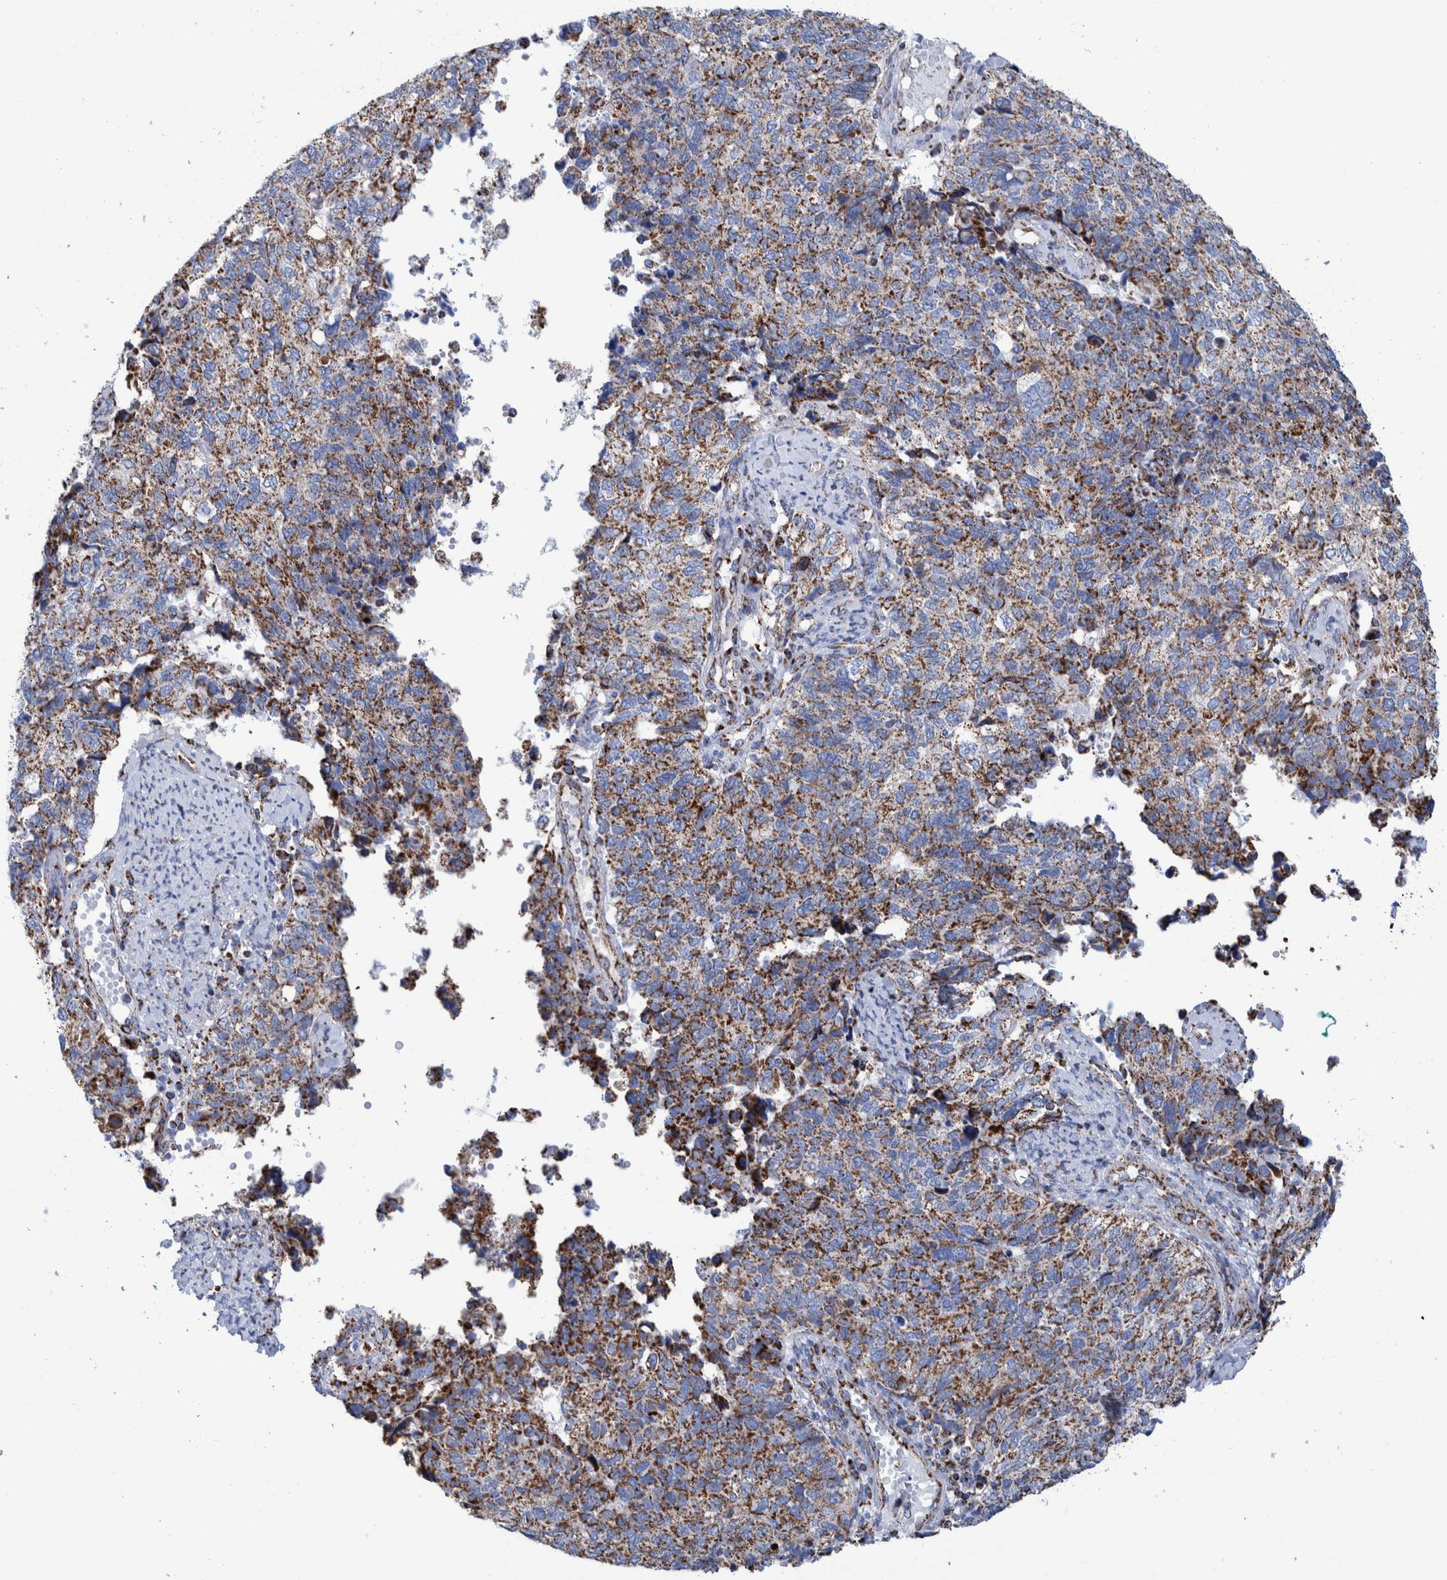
{"staining": {"intensity": "moderate", "quantity": ">75%", "location": "cytoplasmic/membranous"}, "tissue": "cervical cancer", "cell_type": "Tumor cells", "image_type": "cancer", "snomed": [{"axis": "morphology", "description": "Squamous cell carcinoma, NOS"}, {"axis": "topography", "description": "Cervix"}], "caption": "Brown immunohistochemical staining in cervical cancer (squamous cell carcinoma) displays moderate cytoplasmic/membranous expression in about >75% of tumor cells. (brown staining indicates protein expression, while blue staining denotes nuclei).", "gene": "DECR1", "patient": {"sex": "female", "age": 63}}